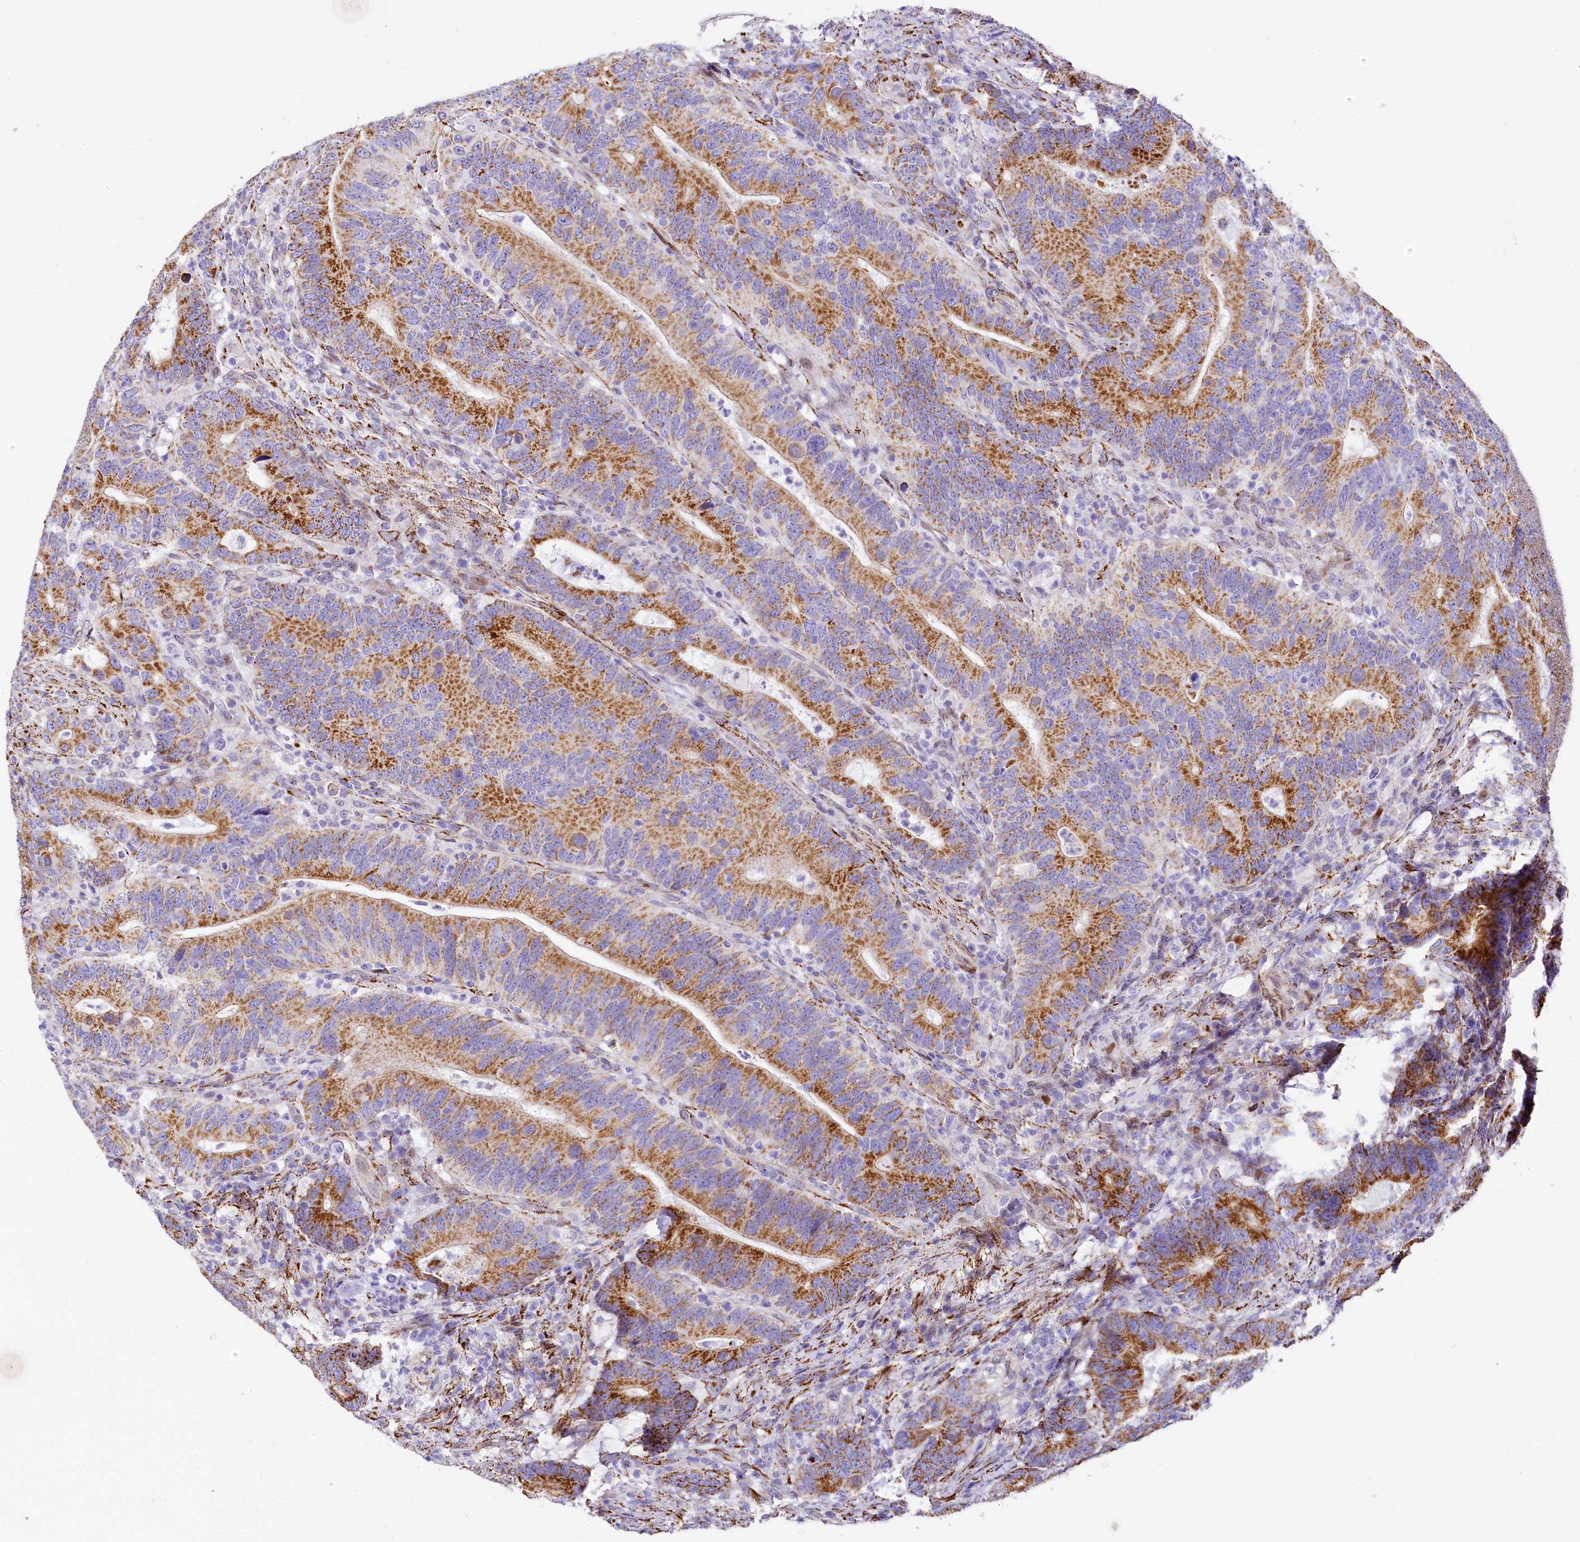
{"staining": {"intensity": "strong", "quantity": ">75%", "location": "cytoplasmic/membranous"}, "tissue": "colorectal cancer", "cell_type": "Tumor cells", "image_type": "cancer", "snomed": [{"axis": "morphology", "description": "Adenocarcinoma, NOS"}, {"axis": "topography", "description": "Colon"}], "caption": "A high-resolution micrograph shows IHC staining of colorectal cancer (adenocarcinoma), which displays strong cytoplasmic/membranous positivity in approximately >75% of tumor cells.", "gene": "PPIP5K2", "patient": {"sex": "female", "age": 66}}